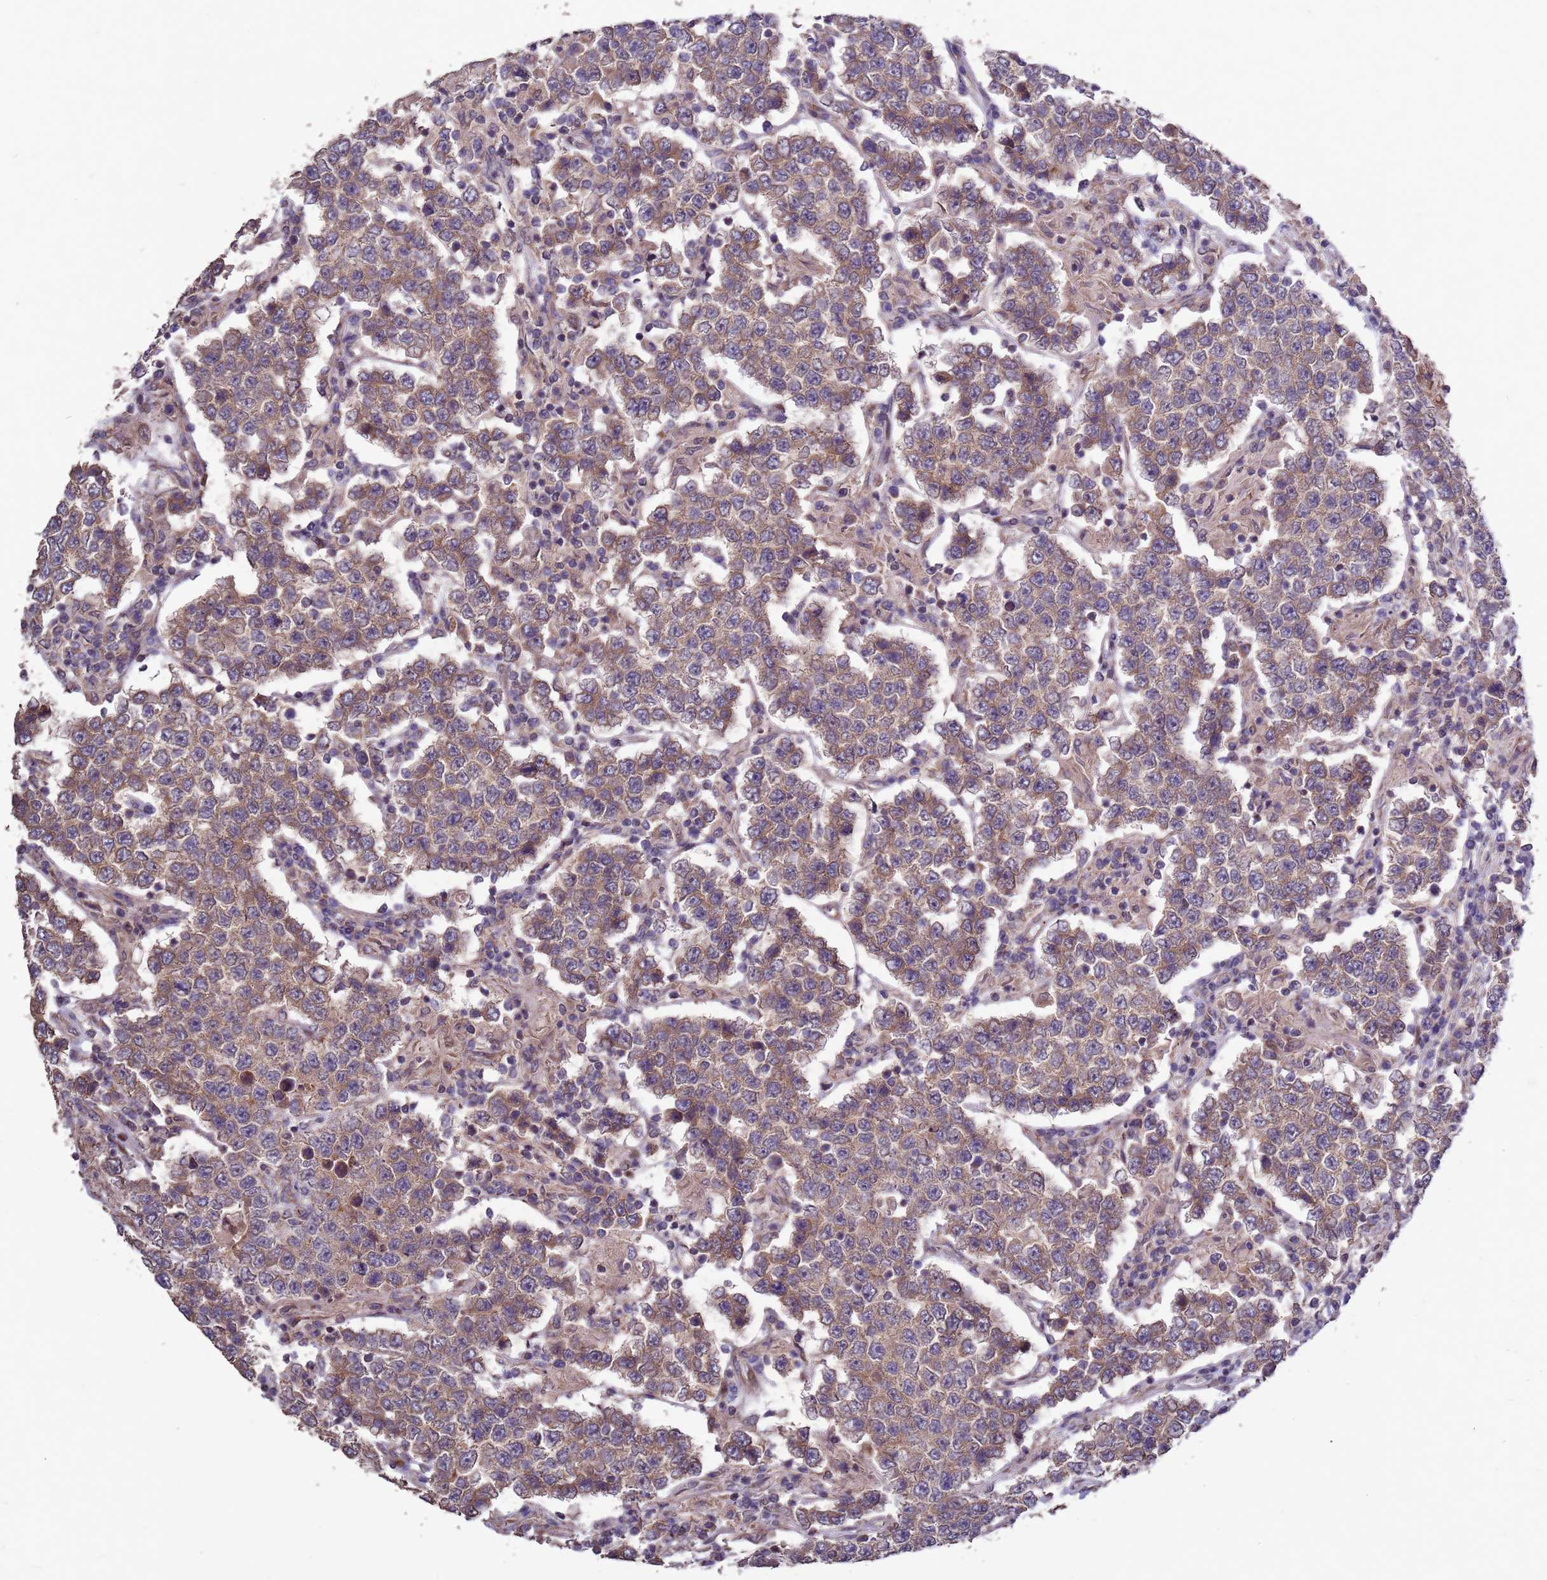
{"staining": {"intensity": "moderate", "quantity": ">75%", "location": "cytoplasmic/membranous"}, "tissue": "testis cancer", "cell_type": "Tumor cells", "image_type": "cancer", "snomed": [{"axis": "morphology", "description": "Normal tissue, NOS"}, {"axis": "morphology", "description": "Urothelial carcinoma, High grade"}, {"axis": "morphology", "description": "Seminoma, NOS"}, {"axis": "morphology", "description": "Carcinoma, Embryonal, NOS"}, {"axis": "topography", "description": "Urinary bladder"}, {"axis": "topography", "description": "Testis"}], "caption": "Immunohistochemistry (IHC) (DAB) staining of human testis cancer (seminoma) demonstrates moderate cytoplasmic/membranous protein expression in approximately >75% of tumor cells. (DAB IHC, brown staining for protein, blue staining for nuclei).", "gene": "RSPRY1", "patient": {"sex": "male", "age": 41}}